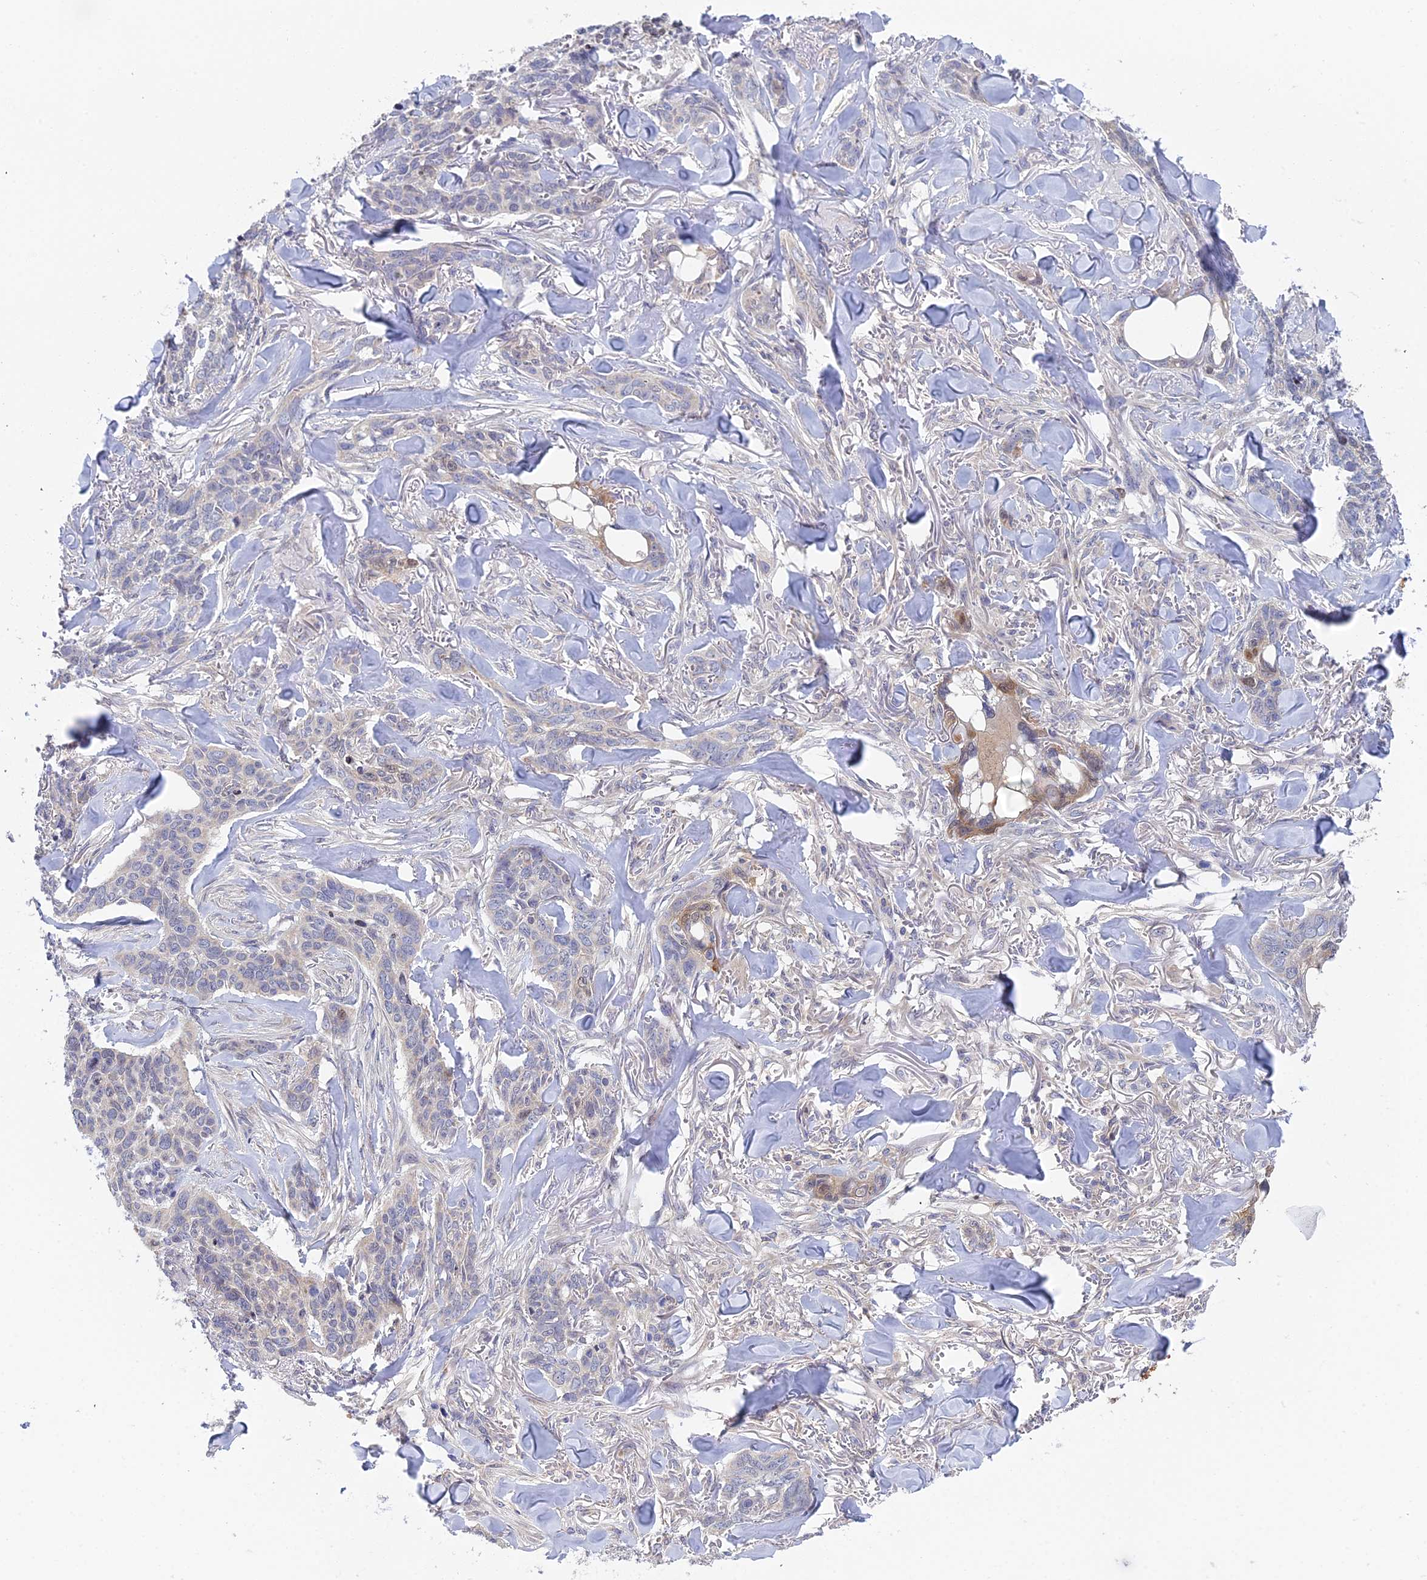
{"staining": {"intensity": "negative", "quantity": "none", "location": "none"}, "tissue": "skin cancer", "cell_type": "Tumor cells", "image_type": "cancer", "snomed": [{"axis": "morphology", "description": "Basal cell carcinoma"}, {"axis": "topography", "description": "Skin"}], "caption": "Tumor cells are negative for protein expression in human basal cell carcinoma (skin).", "gene": "ELOA2", "patient": {"sex": "male", "age": 86}}